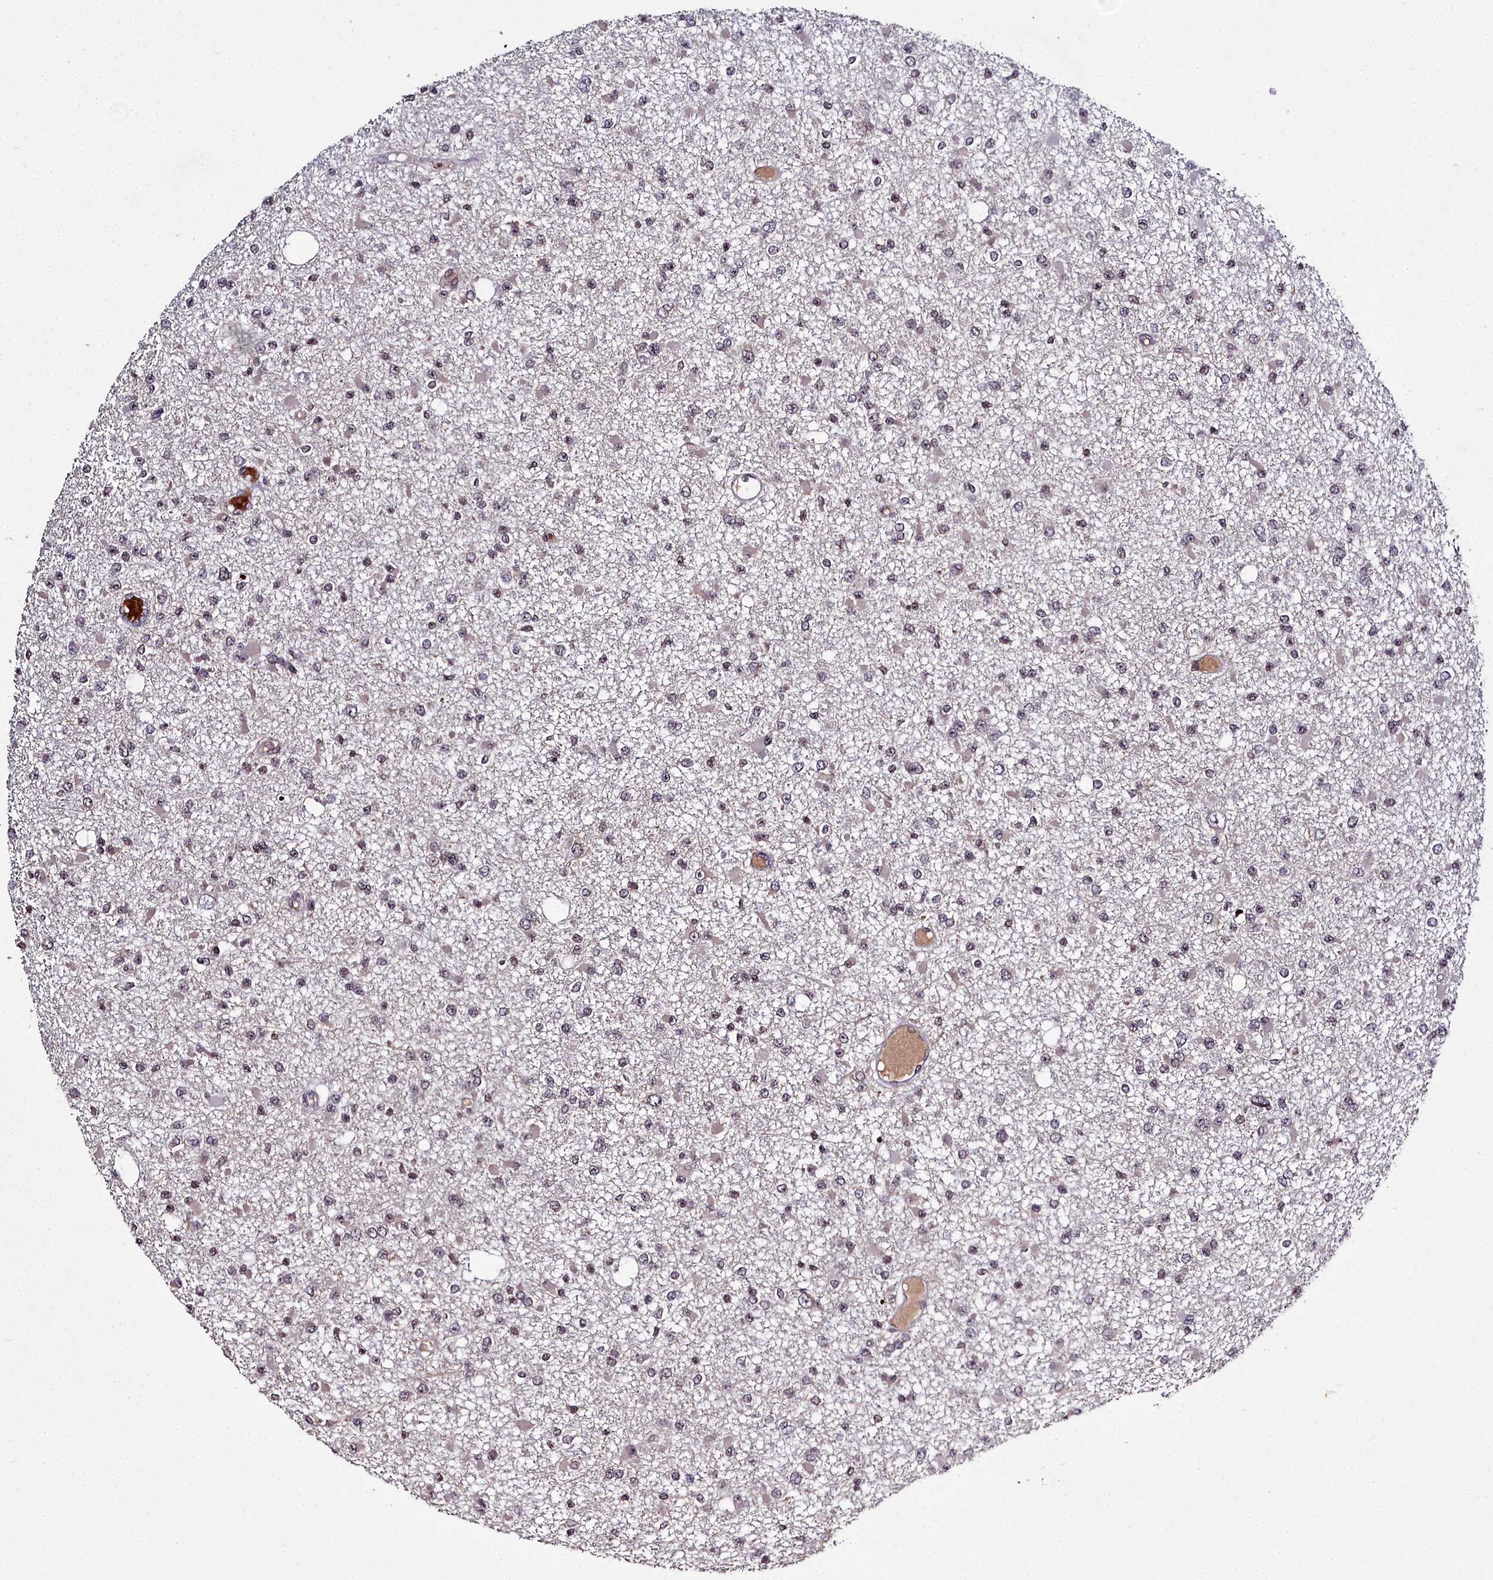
{"staining": {"intensity": "negative", "quantity": "none", "location": "none"}, "tissue": "glioma", "cell_type": "Tumor cells", "image_type": "cancer", "snomed": [{"axis": "morphology", "description": "Glioma, malignant, Low grade"}, {"axis": "topography", "description": "Brain"}], "caption": "Immunohistochemistry image of neoplastic tissue: malignant low-grade glioma stained with DAB (3,3'-diaminobenzidine) displays no significant protein staining in tumor cells. (IHC, brightfield microscopy, high magnification).", "gene": "FZD4", "patient": {"sex": "female", "age": 22}}